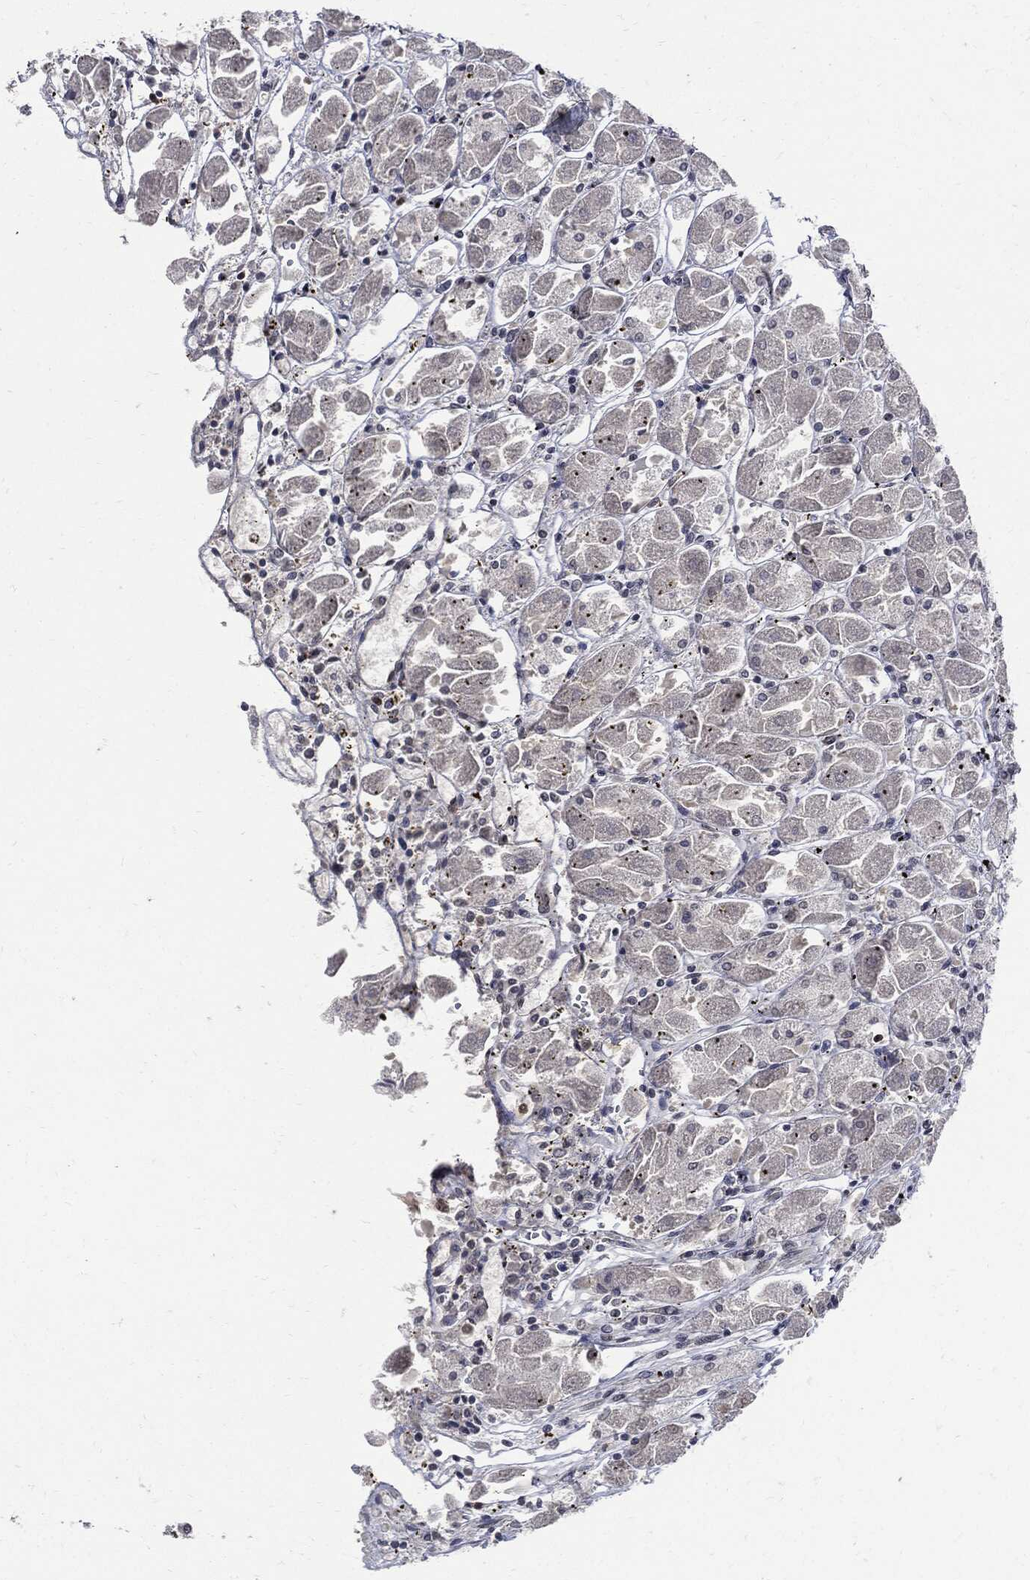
{"staining": {"intensity": "strong", "quantity": "<25%", "location": "nuclear"}, "tissue": "stomach", "cell_type": "Glandular cells", "image_type": "normal", "snomed": [{"axis": "morphology", "description": "Normal tissue, NOS"}, {"axis": "topography", "description": "Stomach"}], "caption": "Normal stomach shows strong nuclear positivity in about <25% of glandular cells.", "gene": "PCNA", "patient": {"sex": "male", "age": 70}}